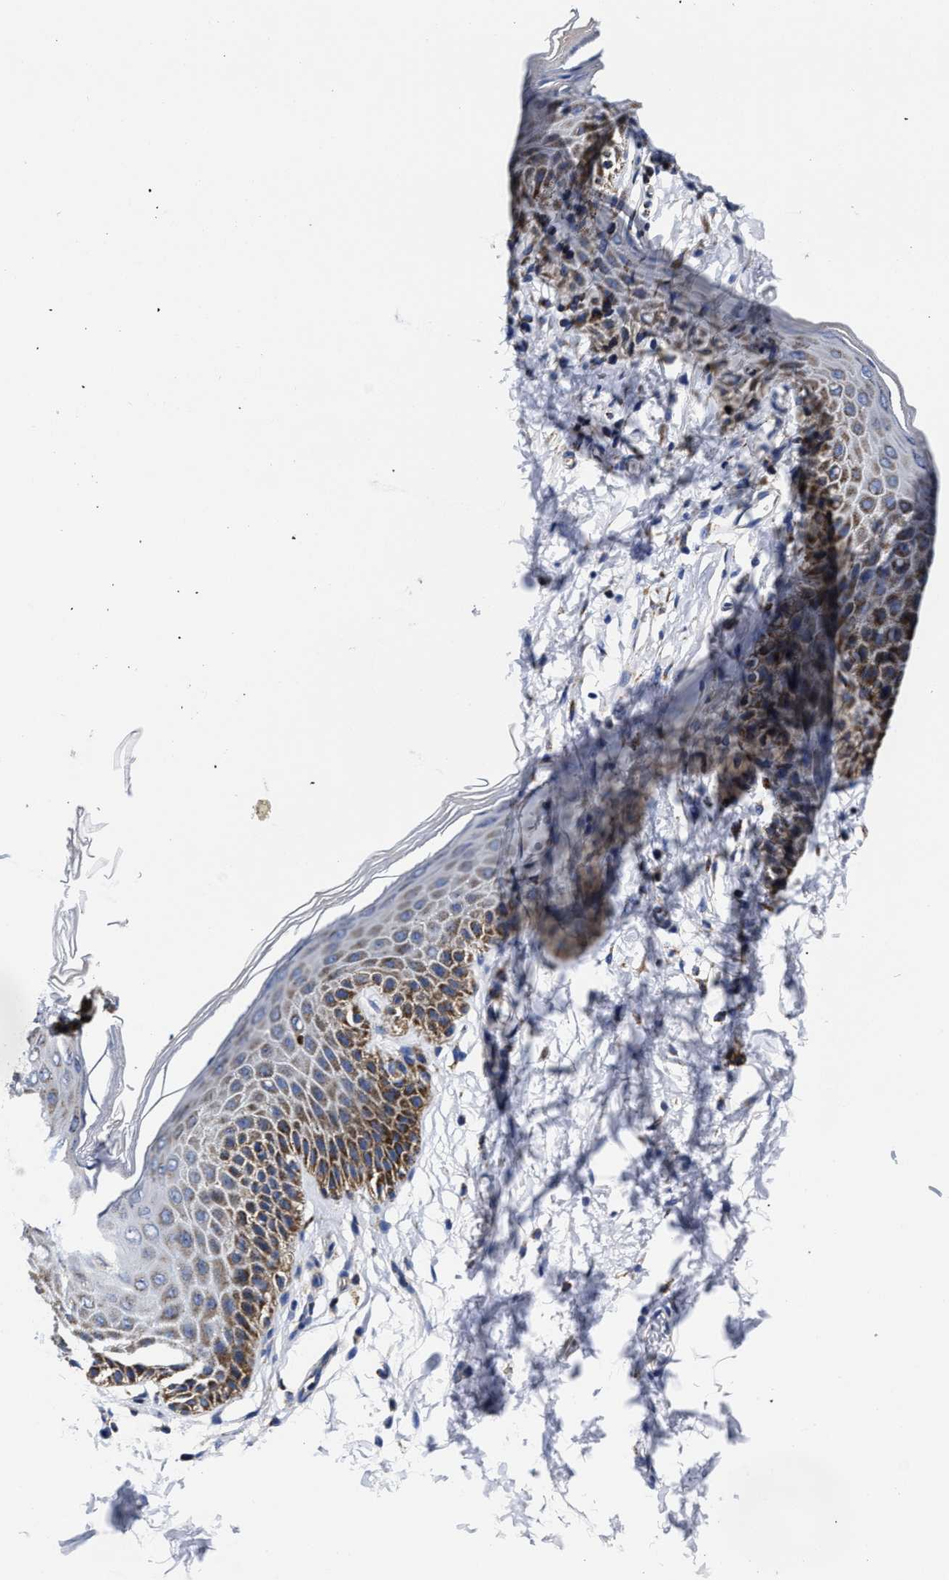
{"staining": {"intensity": "strong", "quantity": "25%-75%", "location": "cytoplasmic/membranous"}, "tissue": "skin", "cell_type": "Epidermal cells", "image_type": "normal", "snomed": [{"axis": "morphology", "description": "Normal tissue, NOS"}, {"axis": "topography", "description": "Anal"}], "caption": "IHC image of unremarkable skin stained for a protein (brown), which reveals high levels of strong cytoplasmic/membranous positivity in about 25%-75% of epidermal cells.", "gene": "HINT2", "patient": {"sex": "male", "age": 44}}